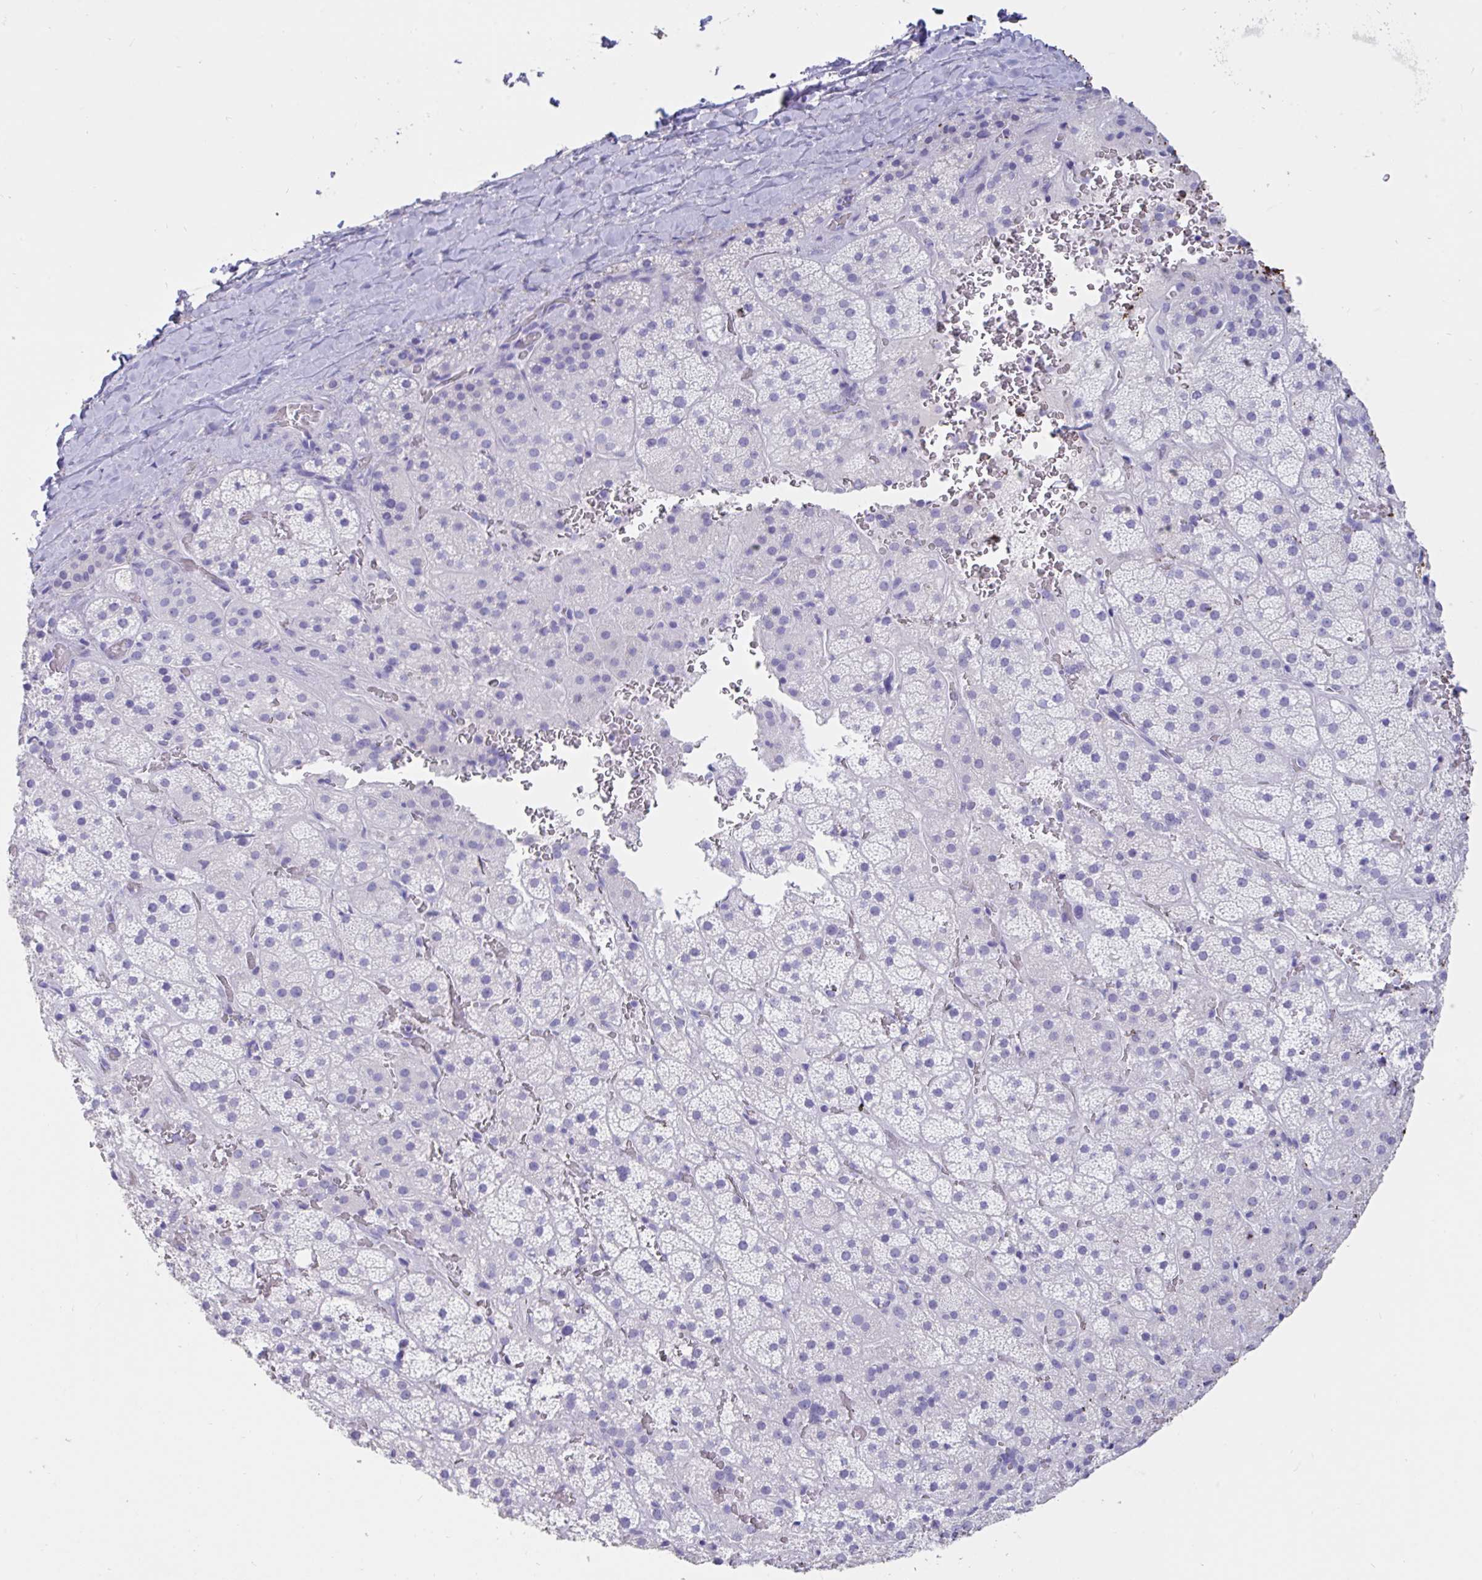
{"staining": {"intensity": "negative", "quantity": "none", "location": "none"}, "tissue": "adrenal gland", "cell_type": "Glandular cells", "image_type": "normal", "snomed": [{"axis": "morphology", "description": "Normal tissue, NOS"}, {"axis": "topography", "description": "Adrenal gland"}], "caption": "A histopathology image of human adrenal gland is negative for staining in glandular cells.", "gene": "TNNC1", "patient": {"sex": "male", "age": 57}}